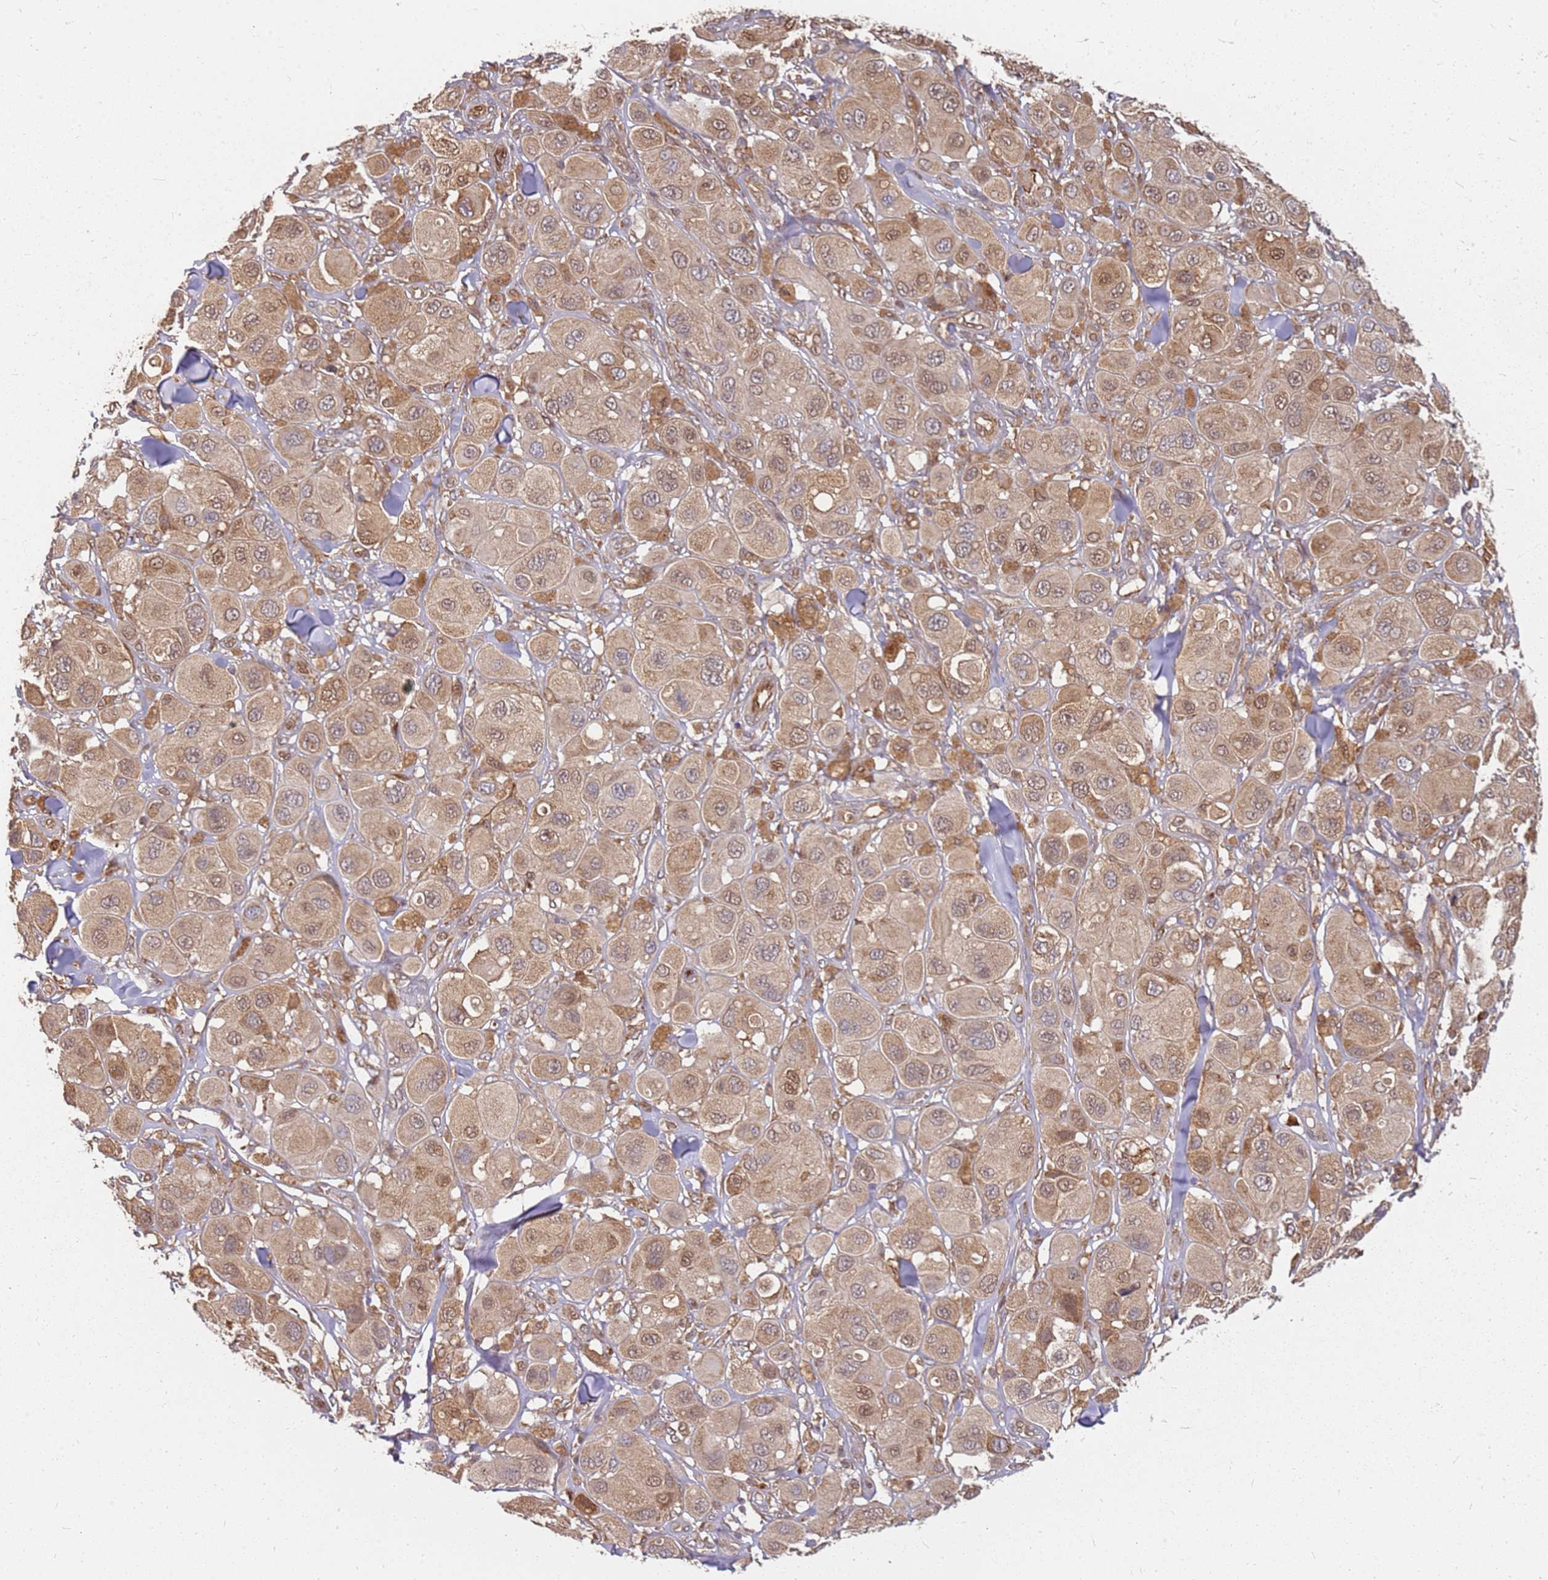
{"staining": {"intensity": "moderate", "quantity": ">75%", "location": "cytoplasmic/membranous,nuclear"}, "tissue": "melanoma", "cell_type": "Tumor cells", "image_type": "cancer", "snomed": [{"axis": "morphology", "description": "Malignant melanoma, Metastatic site"}, {"axis": "topography", "description": "Skin"}], "caption": "Human melanoma stained for a protein (brown) displays moderate cytoplasmic/membranous and nuclear positive positivity in about >75% of tumor cells.", "gene": "NUDT14", "patient": {"sex": "male", "age": 41}}